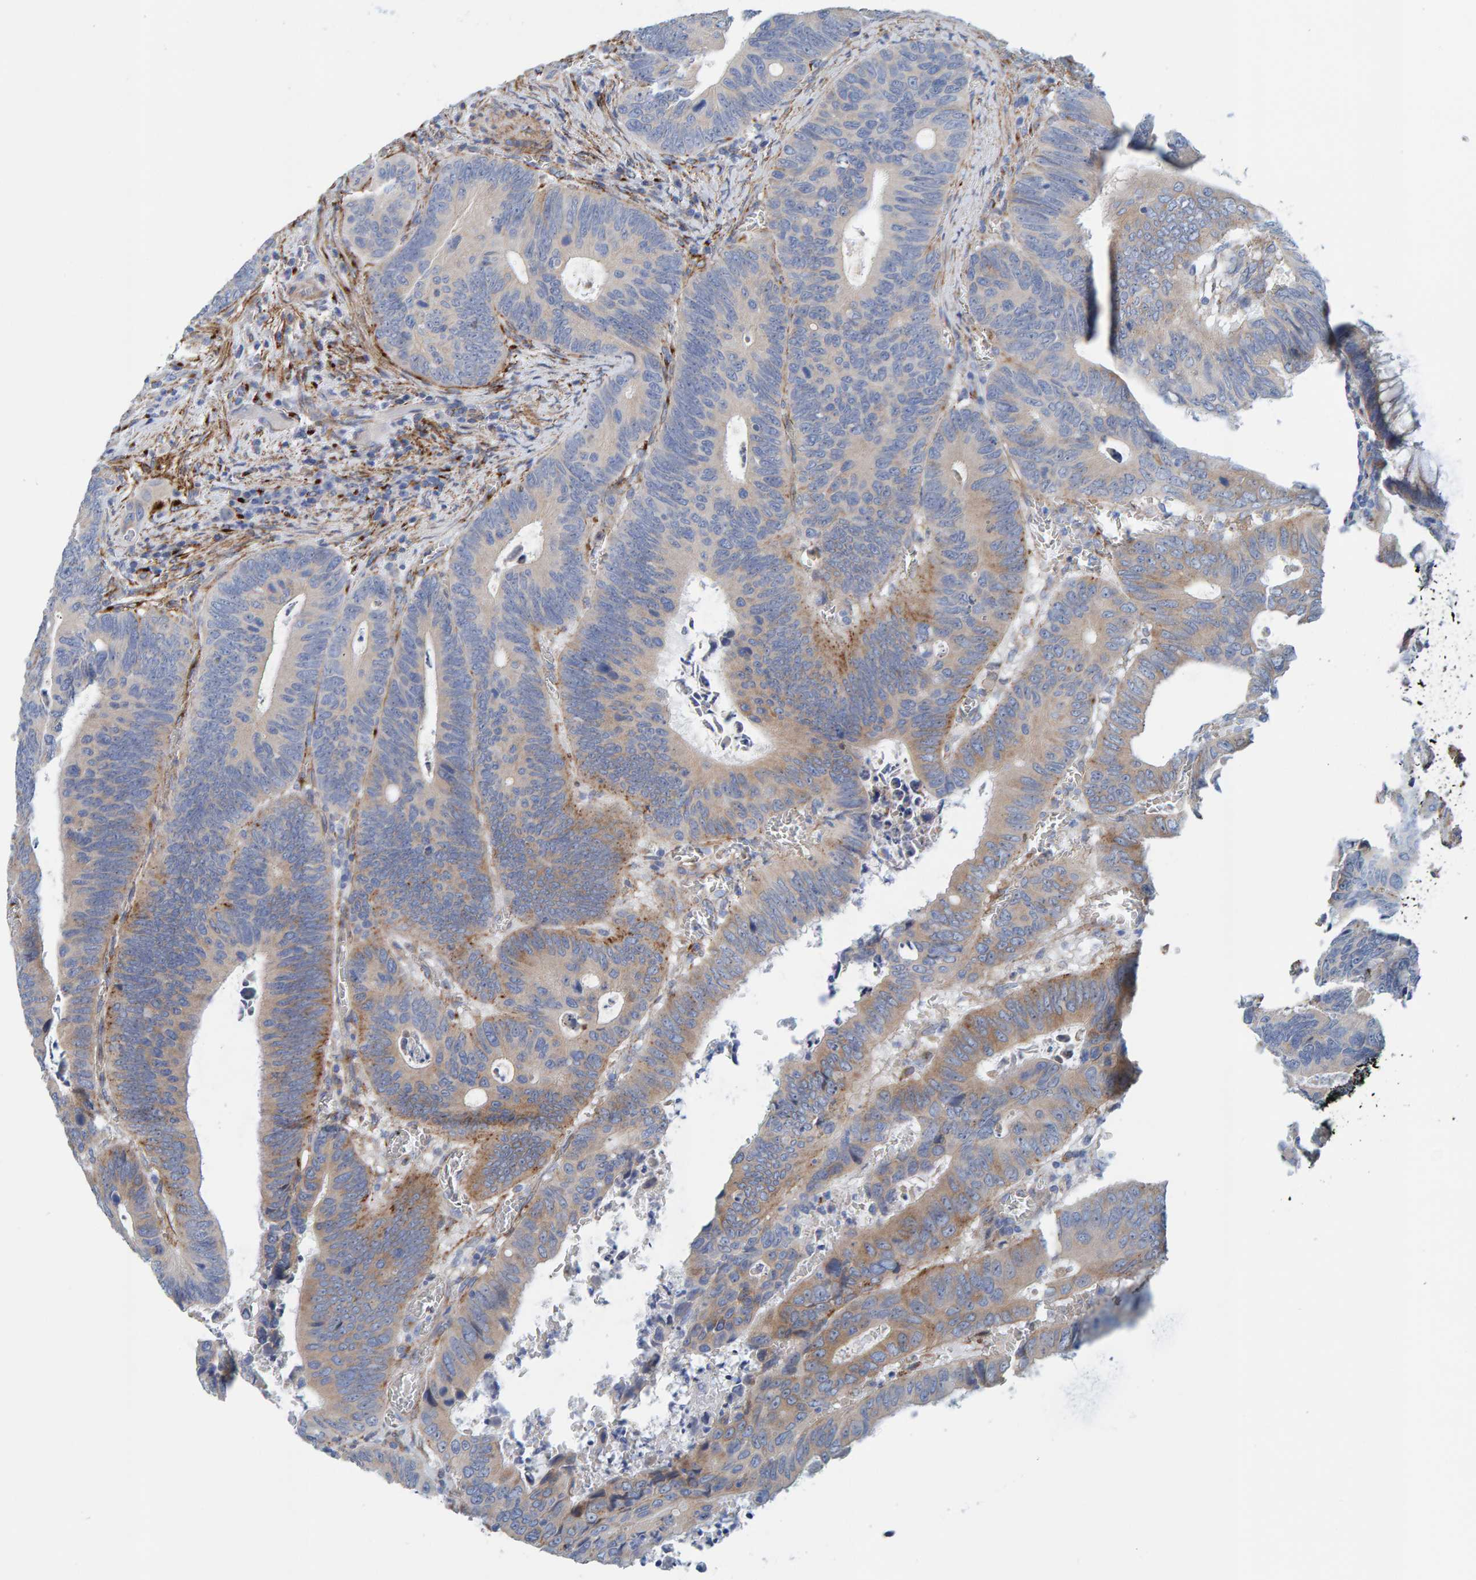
{"staining": {"intensity": "moderate", "quantity": "<25%", "location": "cytoplasmic/membranous"}, "tissue": "colorectal cancer", "cell_type": "Tumor cells", "image_type": "cancer", "snomed": [{"axis": "morphology", "description": "Inflammation, NOS"}, {"axis": "morphology", "description": "Adenocarcinoma, NOS"}, {"axis": "topography", "description": "Colon"}], "caption": "Tumor cells display low levels of moderate cytoplasmic/membranous staining in about <25% of cells in human adenocarcinoma (colorectal). The staining was performed using DAB (3,3'-diaminobenzidine), with brown indicating positive protein expression. Nuclei are stained blue with hematoxylin.", "gene": "LRP1", "patient": {"sex": "male", "age": 72}}